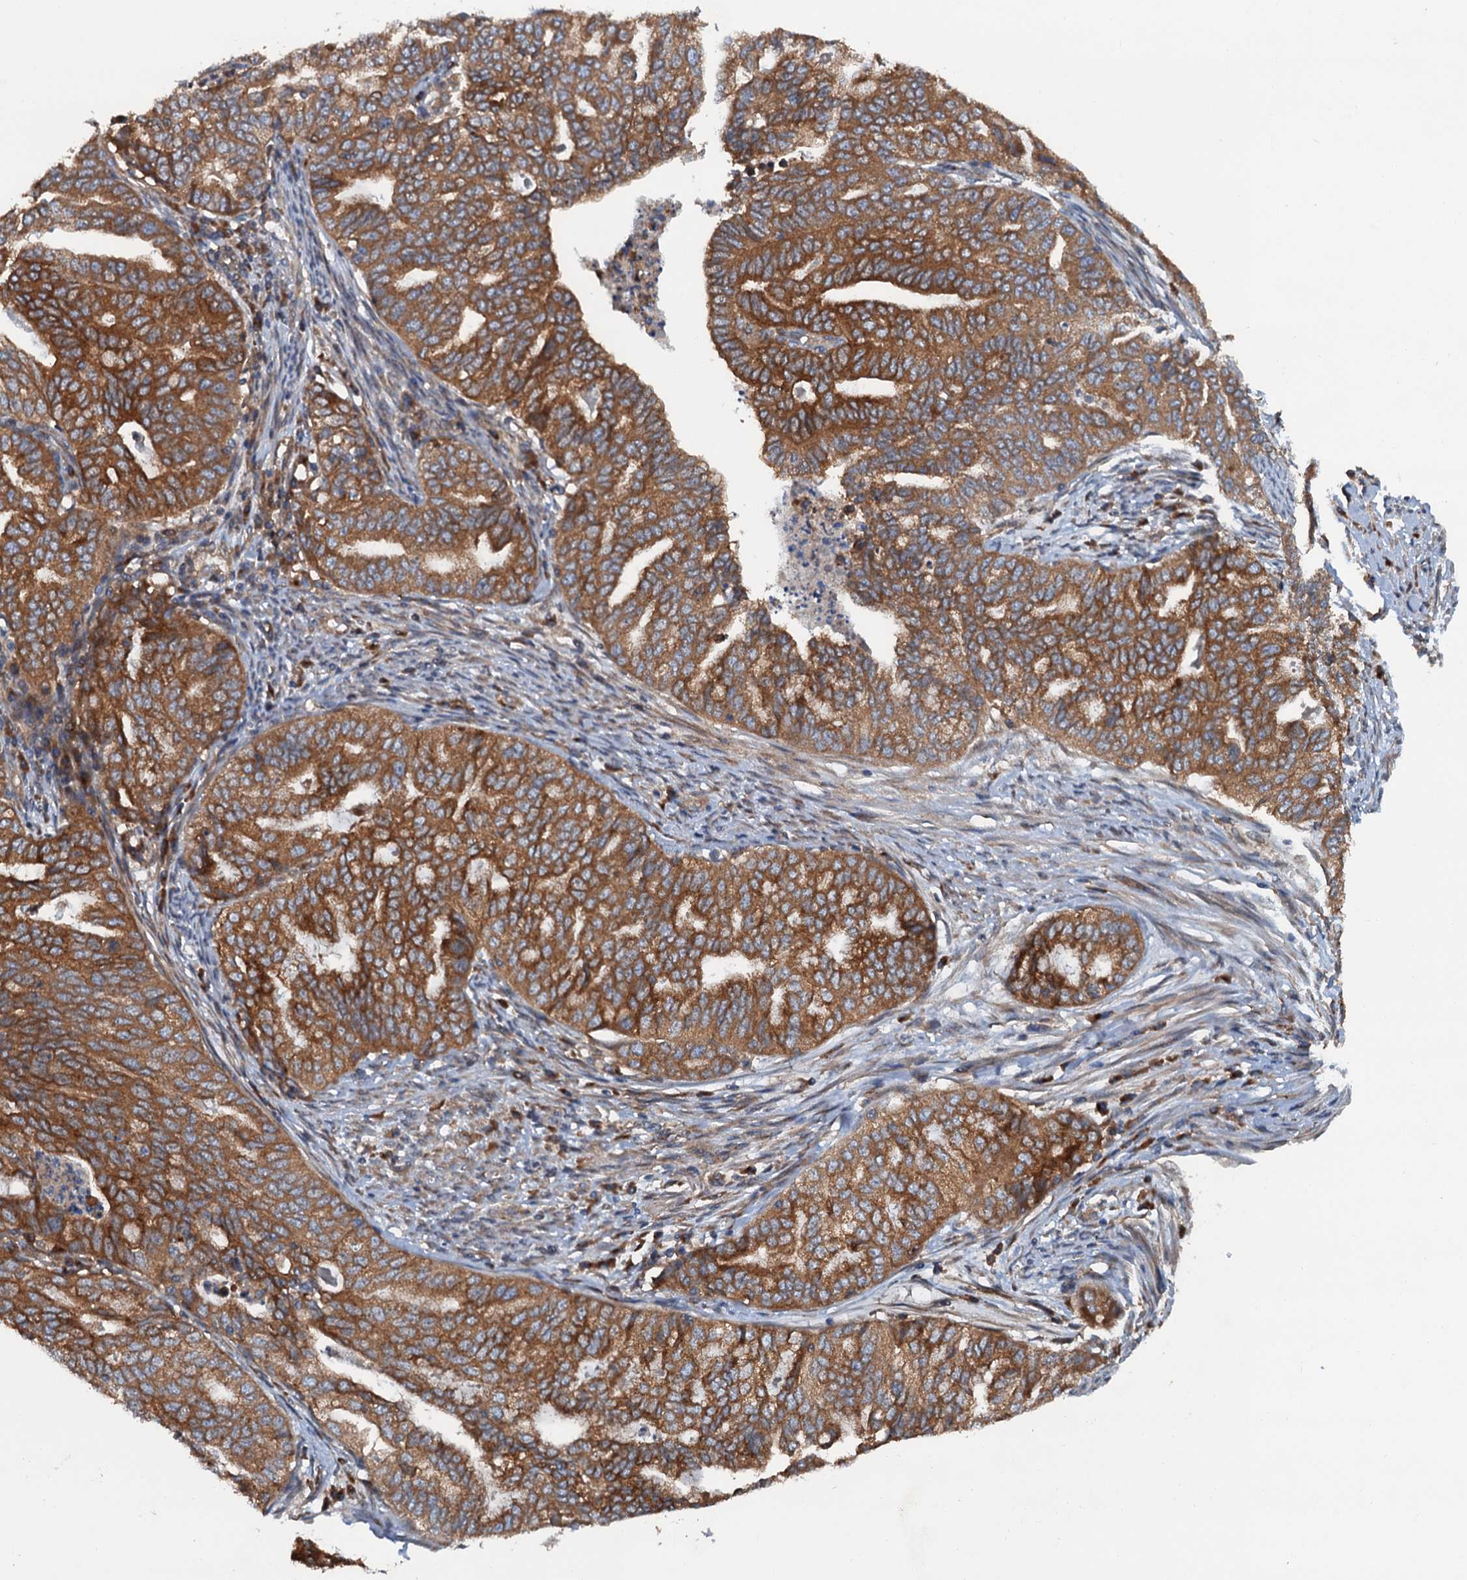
{"staining": {"intensity": "strong", "quantity": ">75%", "location": "cytoplasmic/membranous"}, "tissue": "endometrial cancer", "cell_type": "Tumor cells", "image_type": "cancer", "snomed": [{"axis": "morphology", "description": "Adenocarcinoma, NOS"}, {"axis": "topography", "description": "Endometrium"}], "caption": "DAB immunohistochemical staining of human adenocarcinoma (endometrial) demonstrates strong cytoplasmic/membranous protein staining in about >75% of tumor cells. The protein of interest is stained brown, and the nuclei are stained in blue (DAB (3,3'-diaminobenzidine) IHC with brightfield microscopy, high magnification).", "gene": "COG3", "patient": {"sex": "female", "age": 79}}